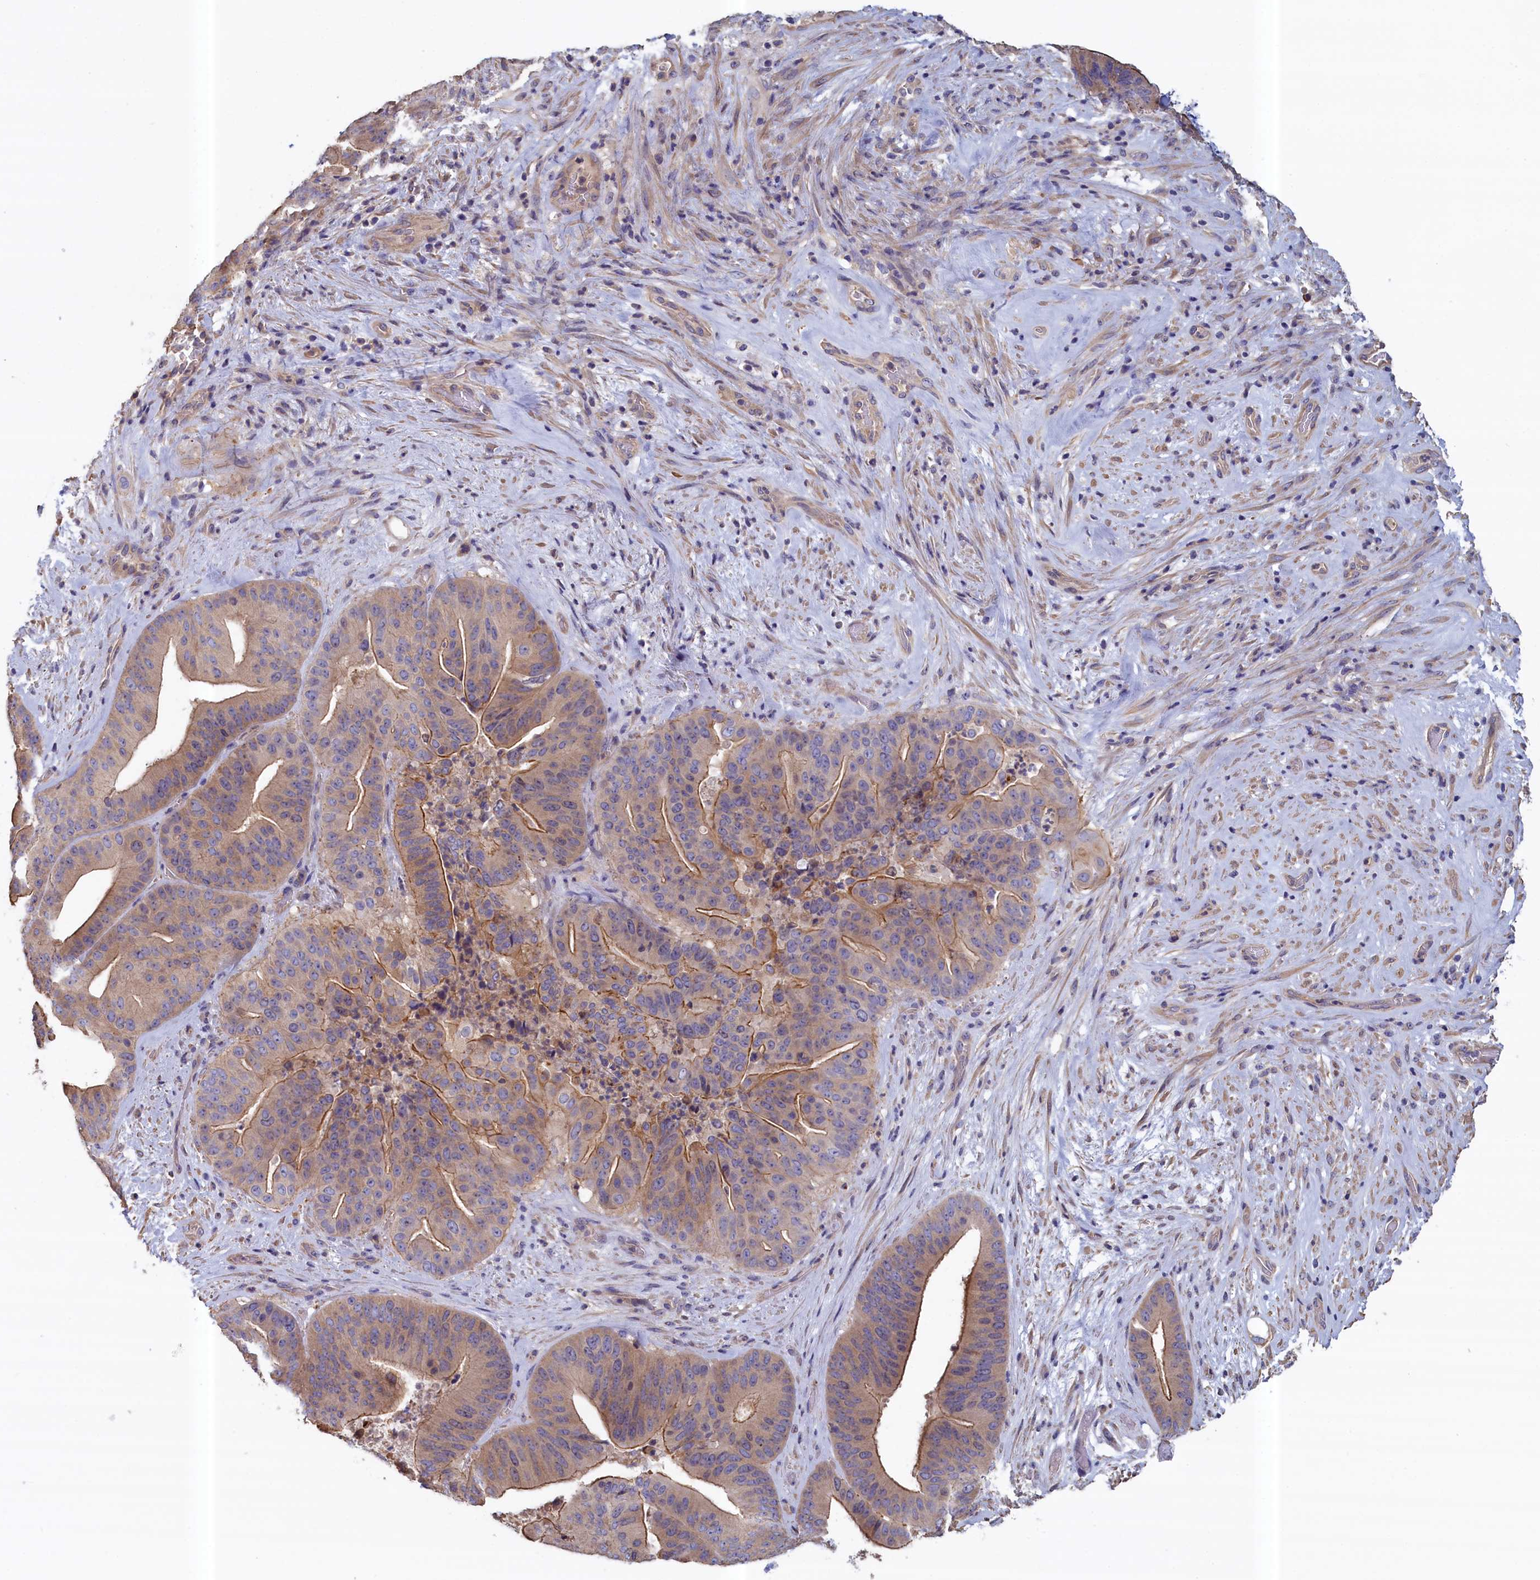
{"staining": {"intensity": "moderate", "quantity": "25%-75%", "location": "cytoplasmic/membranous"}, "tissue": "pancreatic cancer", "cell_type": "Tumor cells", "image_type": "cancer", "snomed": [{"axis": "morphology", "description": "Adenocarcinoma, NOS"}, {"axis": "topography", "description": "Pancreas"}], "caption": "Immunohistochemistry (IHC) image of pancreatic adenocarcinoma stained for a protein (brown), which demonstrates medium levels of moderate cytoplasmic/membranous staining in about 25%-75% of tumor cells.", "gene": "ANKRD2", "patient": {"sex": "female", "age": 77}}